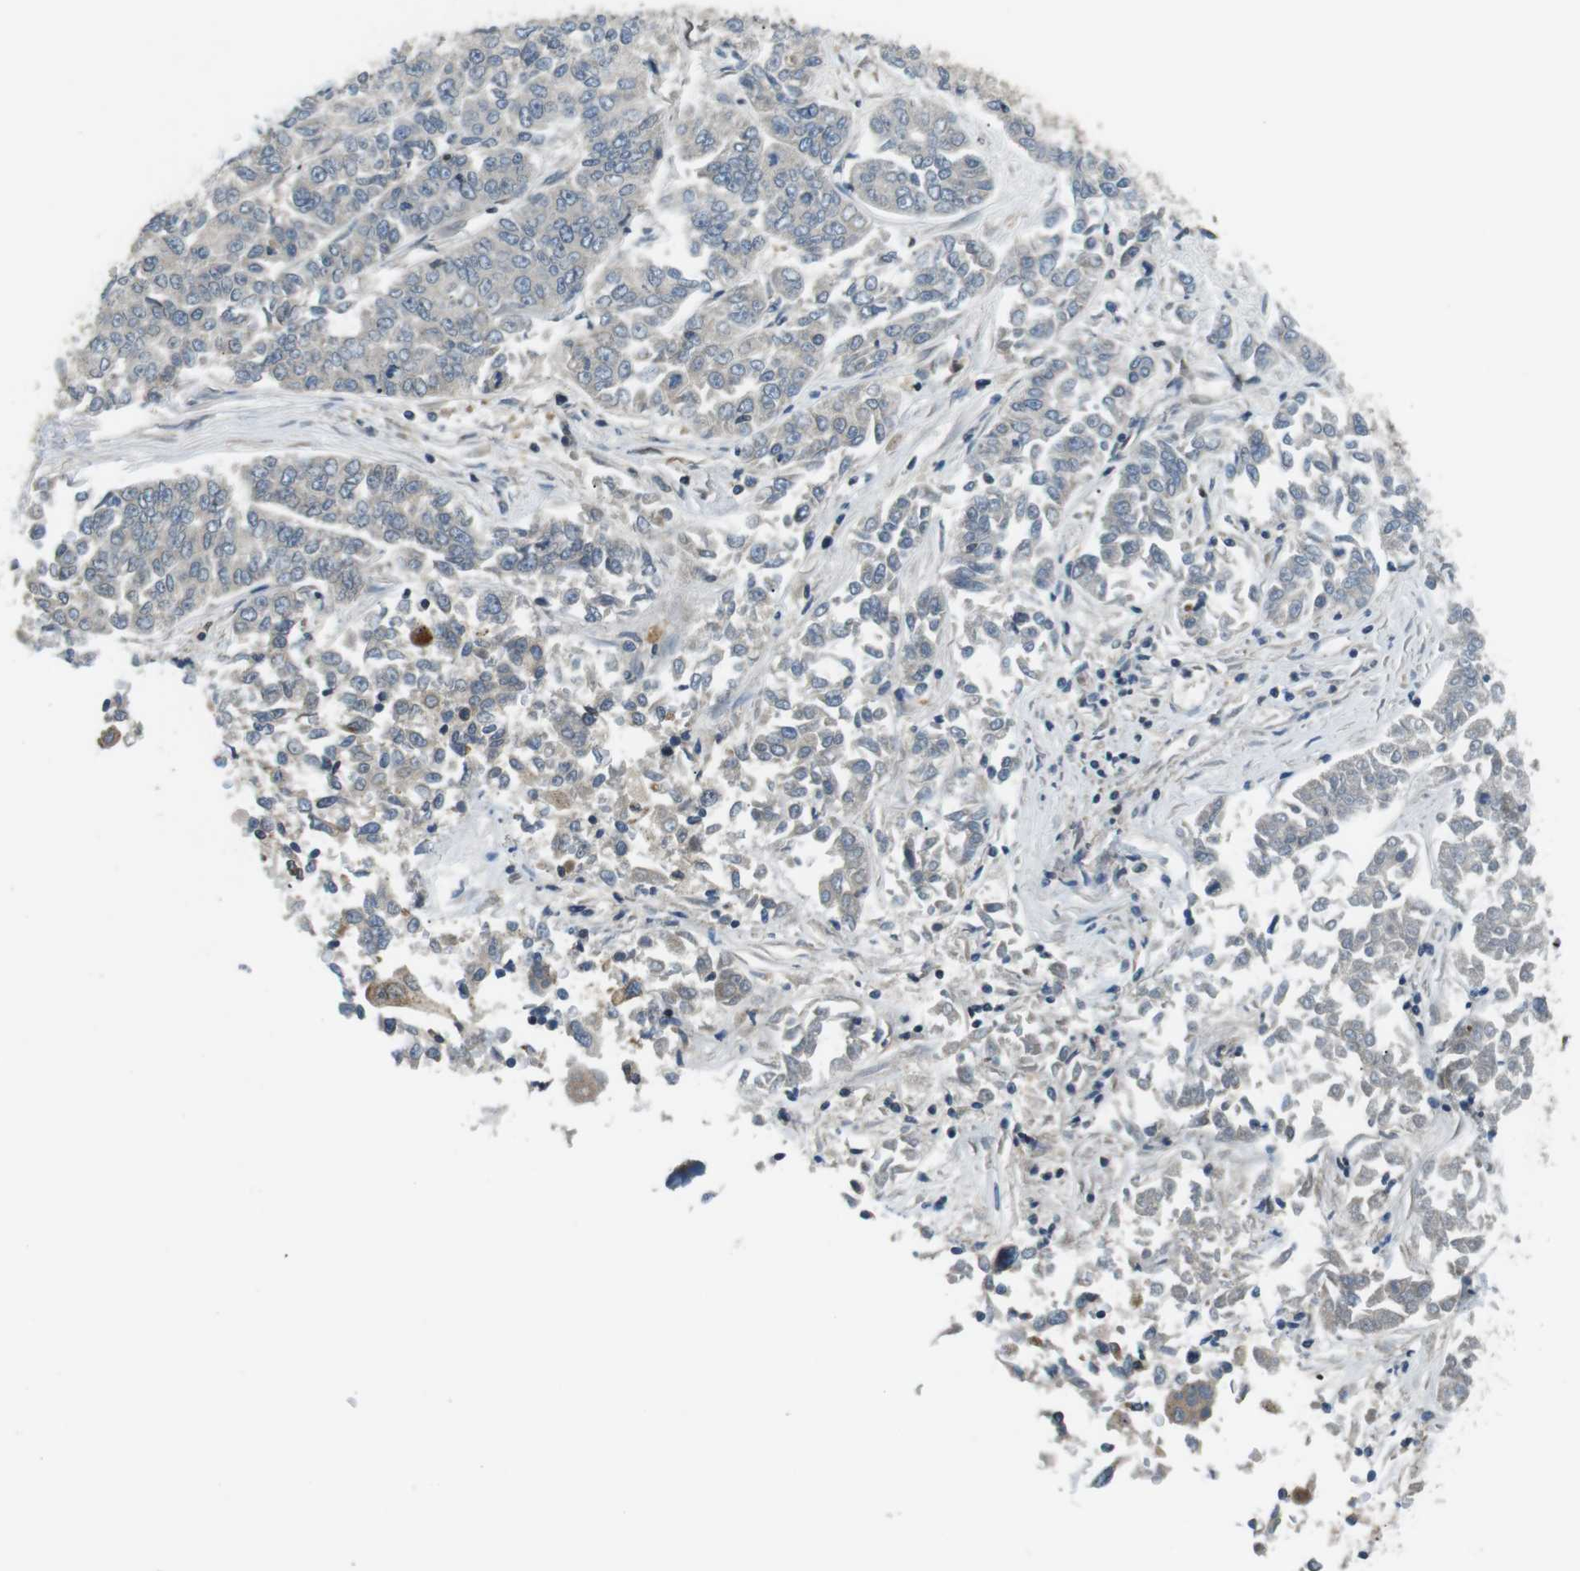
{"staining": {"intensity": "negative", "quantity": "none", "location": "none"}, "tissue": "lung cancer", "cell_type": "Tumor cells", "image_type": "cancer", "snomed": [{"axis": "morphology", "description": "Adenocarcinoma, NOS"}, {"axis": "topography", "description": "Lung"}], "caption": "Protein analysis of adenocarcinoma (lung) demonstrates no significant staining in tumor cells.", "gene": "TMX4", "patient": {"sex": "male", "age": 84}}